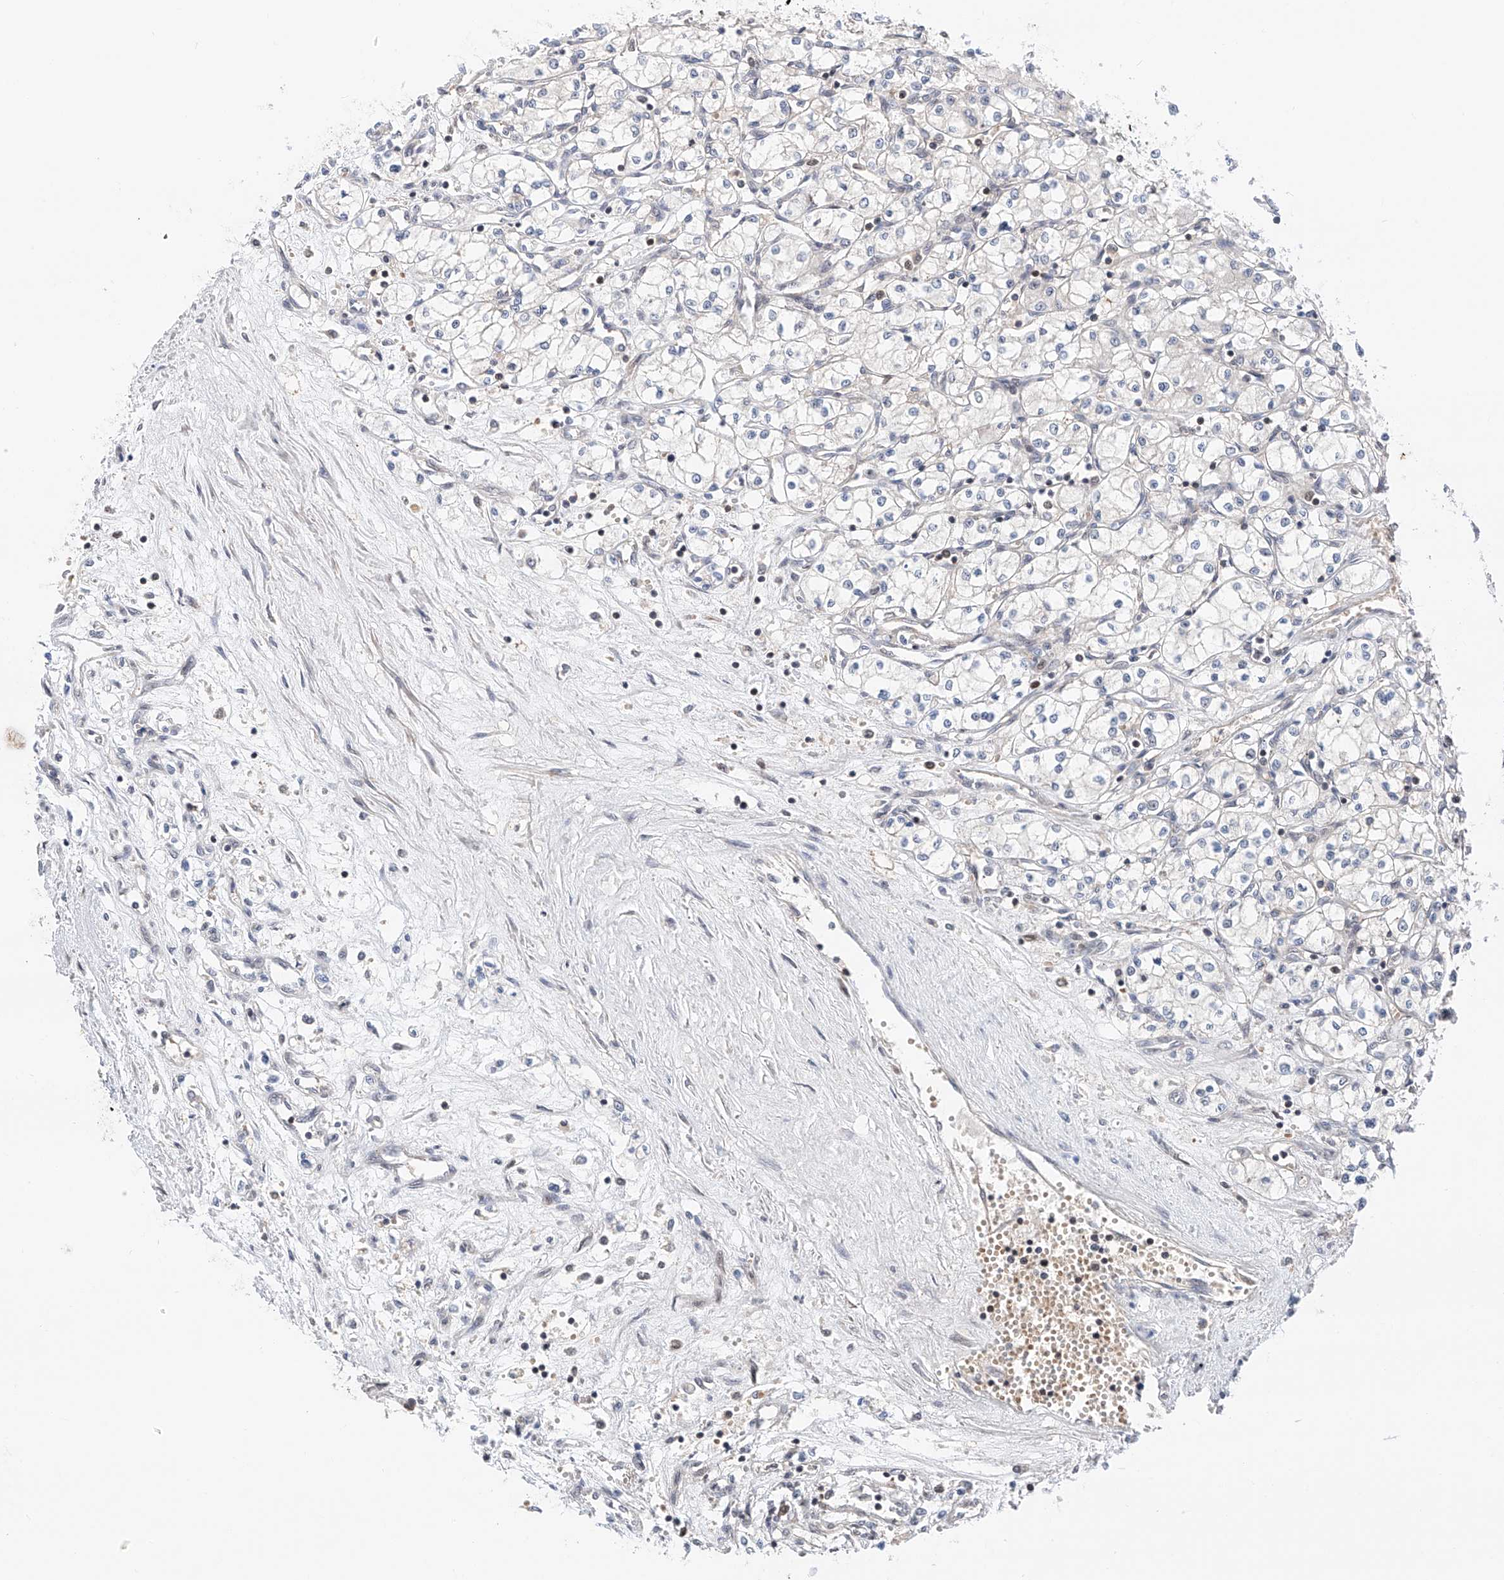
{"staining": {"intensity": "negative", "quantity": "none", "location": "none"}, "tissue": "renal cancer", "cell_type": "Tumor cells", "image_type": "cancer", "snomed": [{"axis": "morphology", "description": "Adenocarcinoma, NOS"}, {"axis": "topography", "description": "Kidney"}], "caption": "Immunohistochemistry image of neoplastic tissue: renal cancer (adenocarcinoma) stained with DAB (3,3'-diaminobenzidine) reveals no significant protein staining in tumor cells. The staining was performed using DAB to visualize the protein expression in brown, while the nuclei were stained in blue with hematoxylin (Magnification: 20x).", "gene": "SNRNP200", "patient": {"sex": "male", "age": 59}}